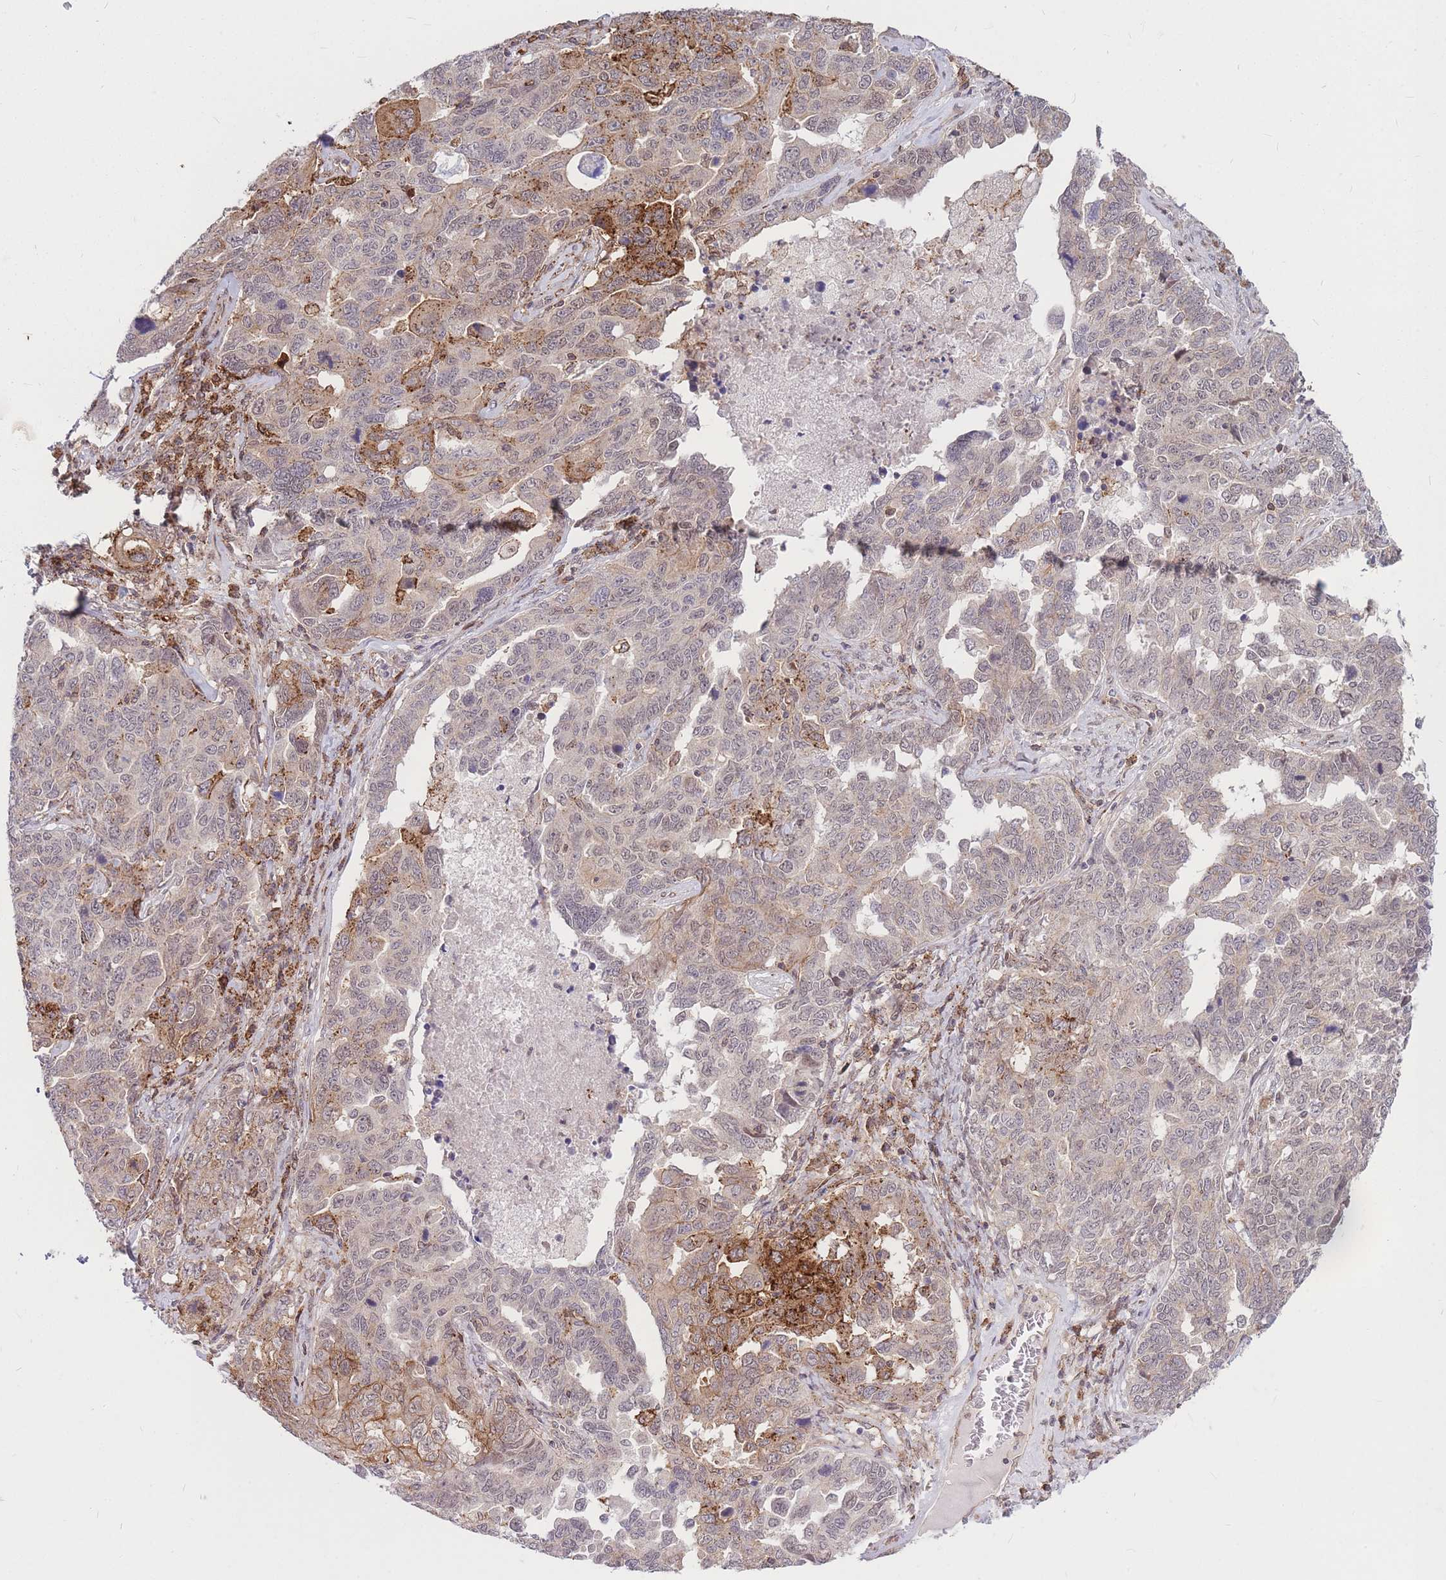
{"staining": {"intensity": "moderate", "quantity": "<25%", "location": "cytoplasmic/membranous"}, "tissue": "ovarian cancer", "cell_type": "Tumor cells", "image_type": "cancer", "snomed": [{"axis": "morphology", "description": "Carcinoma, endometroid"}, {"axis": "topography", "description": "Ovary"}], "caption": "Ovarian cancer (endometroid carcinoma) stained with a protein marker reveals moderate staining in tumor cells.", "gene": "TCF20", "patient": {"sex": "female", "age": 62}}